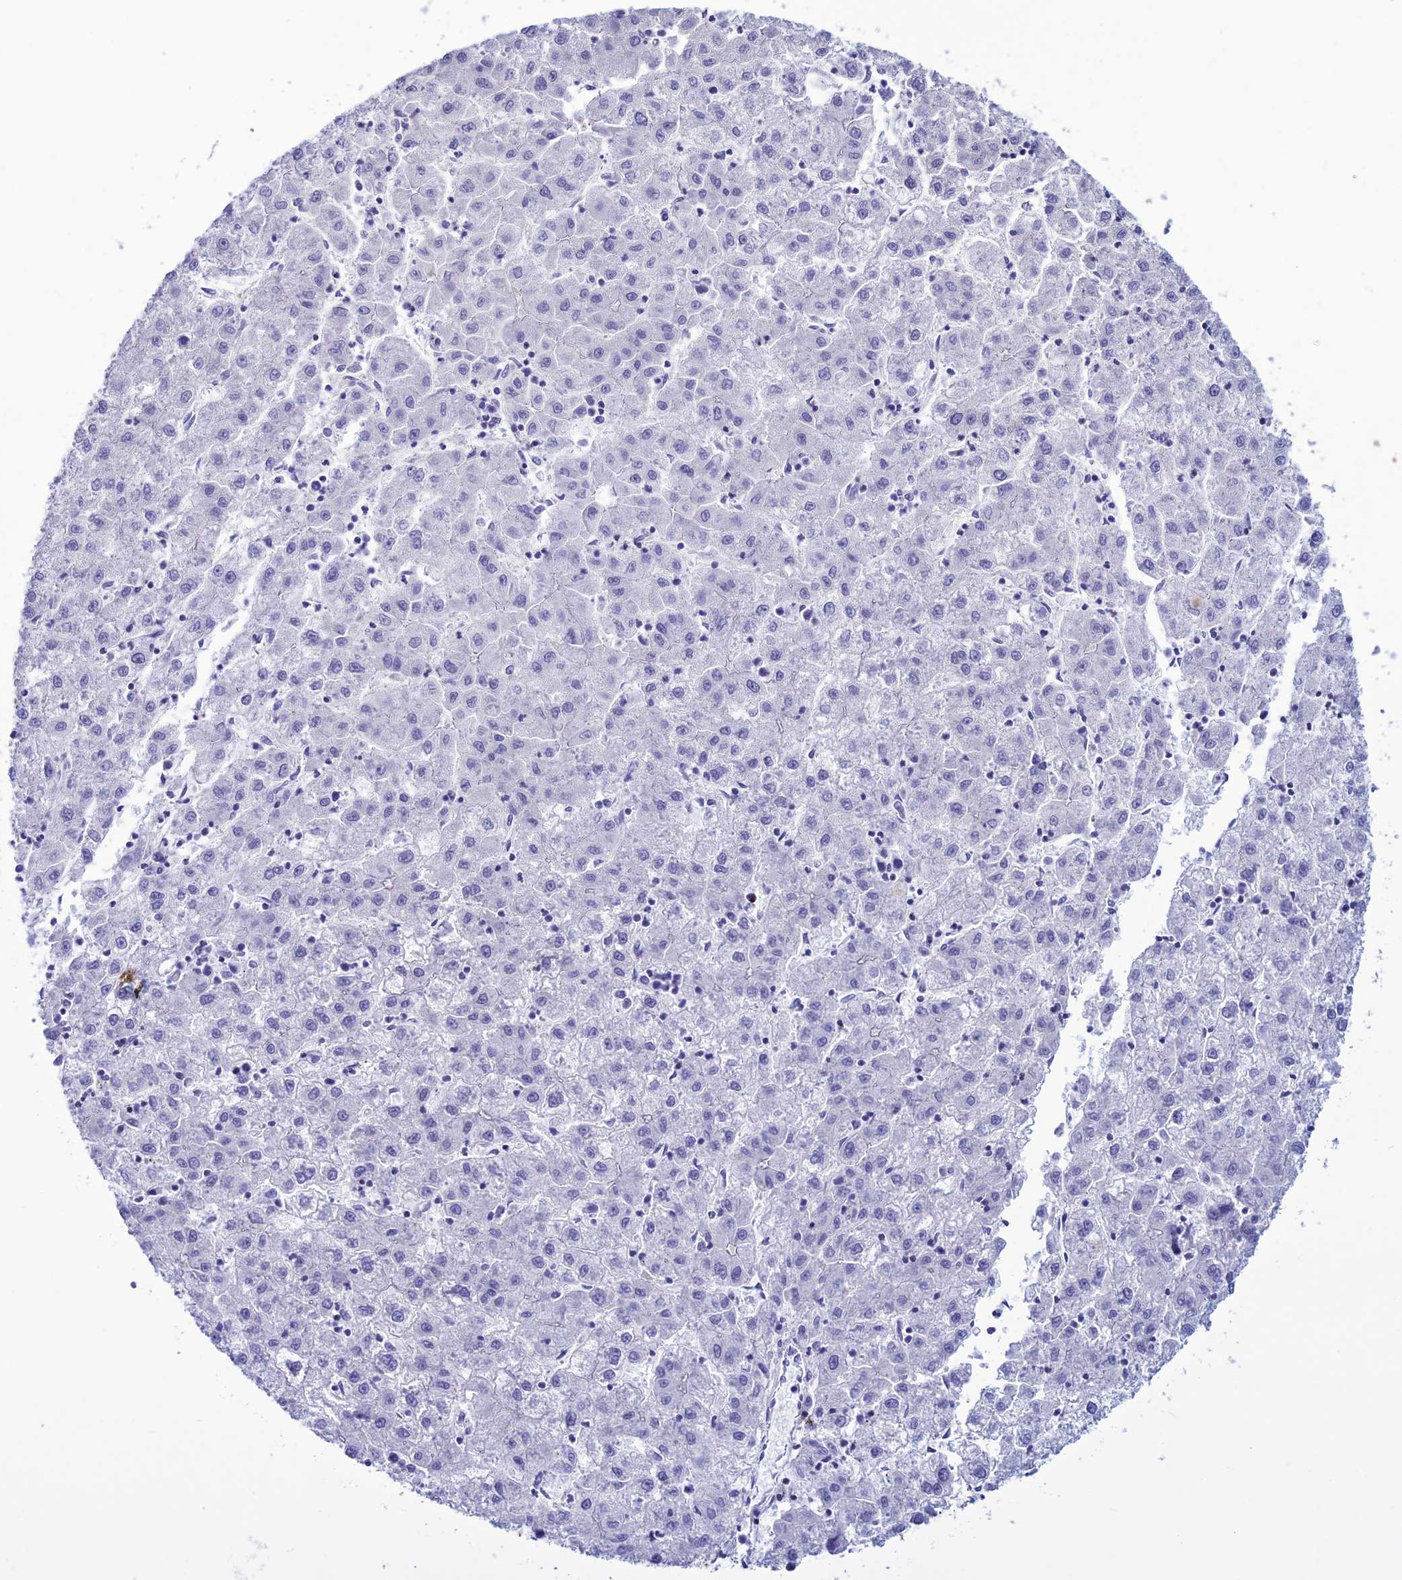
{"staining": {"intensity": "negative", "quantity": "none", "location": "none"}, "tissue": "liver cancer", "cell_type": "Tumor cells", "image_type": "cancer", "snomed": [{"axis": "morphology", "description": "Carcinoma, Hepatocellular, NOS"}, {"axis": "topography", "description": "Liver"}], "caption": "This is an immunohistochemistry micrograph of human hepatocellular carcinoma (liver). There is no positivity in tumor cells.", "gene": "CLEC2L", "patient": {"sex": "male", "age": 72}}